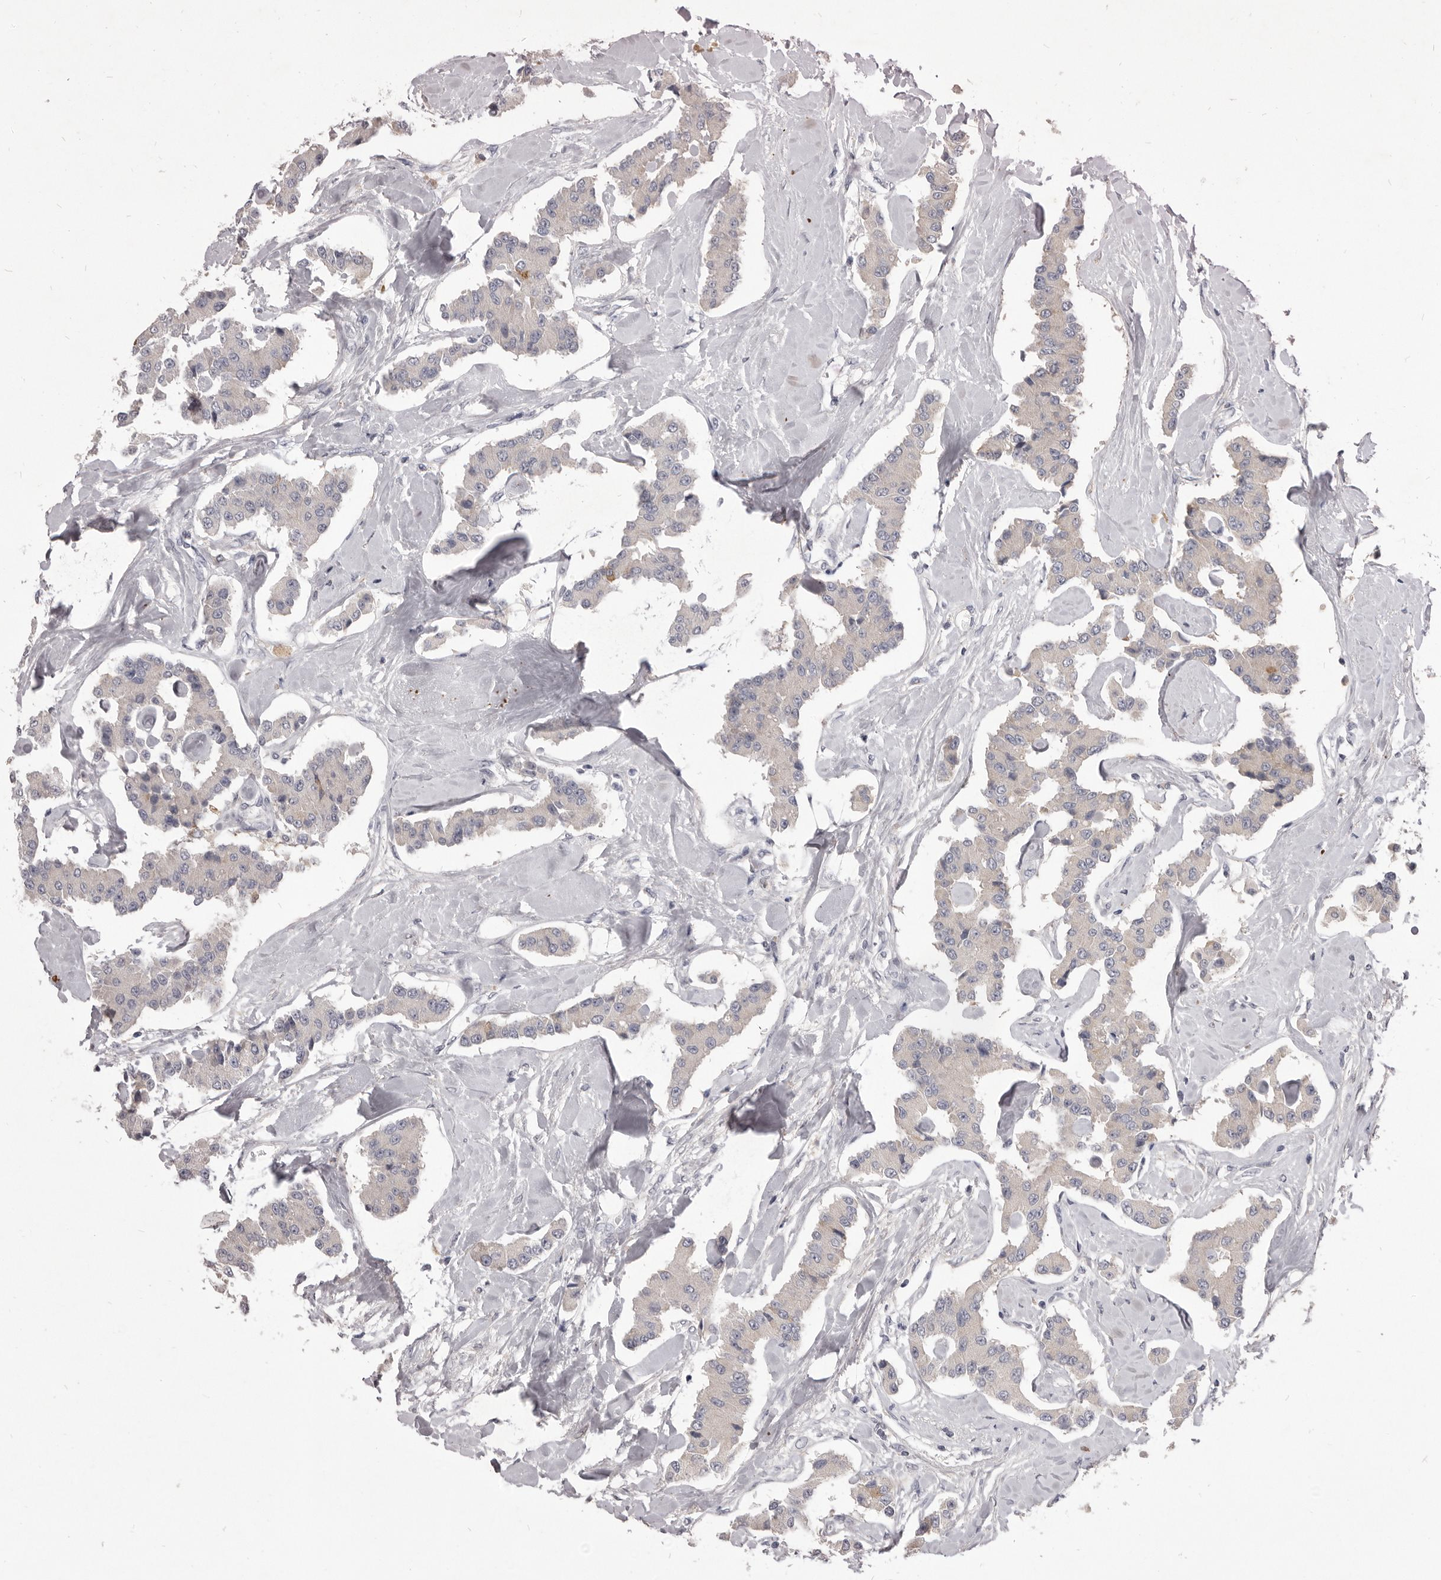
{"staining": {"intensity": "negative", "quantity": "none", "location": "none"}, "tissue": "carcinoid", "cell_type": "Tumor cells", "image_type": "cancer", "snomed": [{"axis": "morphology", "description": "Carcinoid, malignant, NOS"}, {"axis": "topography", "description": "Pancreas"}], "caption": "The image shows no significant staining in tumor cells of carcinoid (malignant).", "gene": "VPS45", "patient": {"sex": "male", "age": 41}}